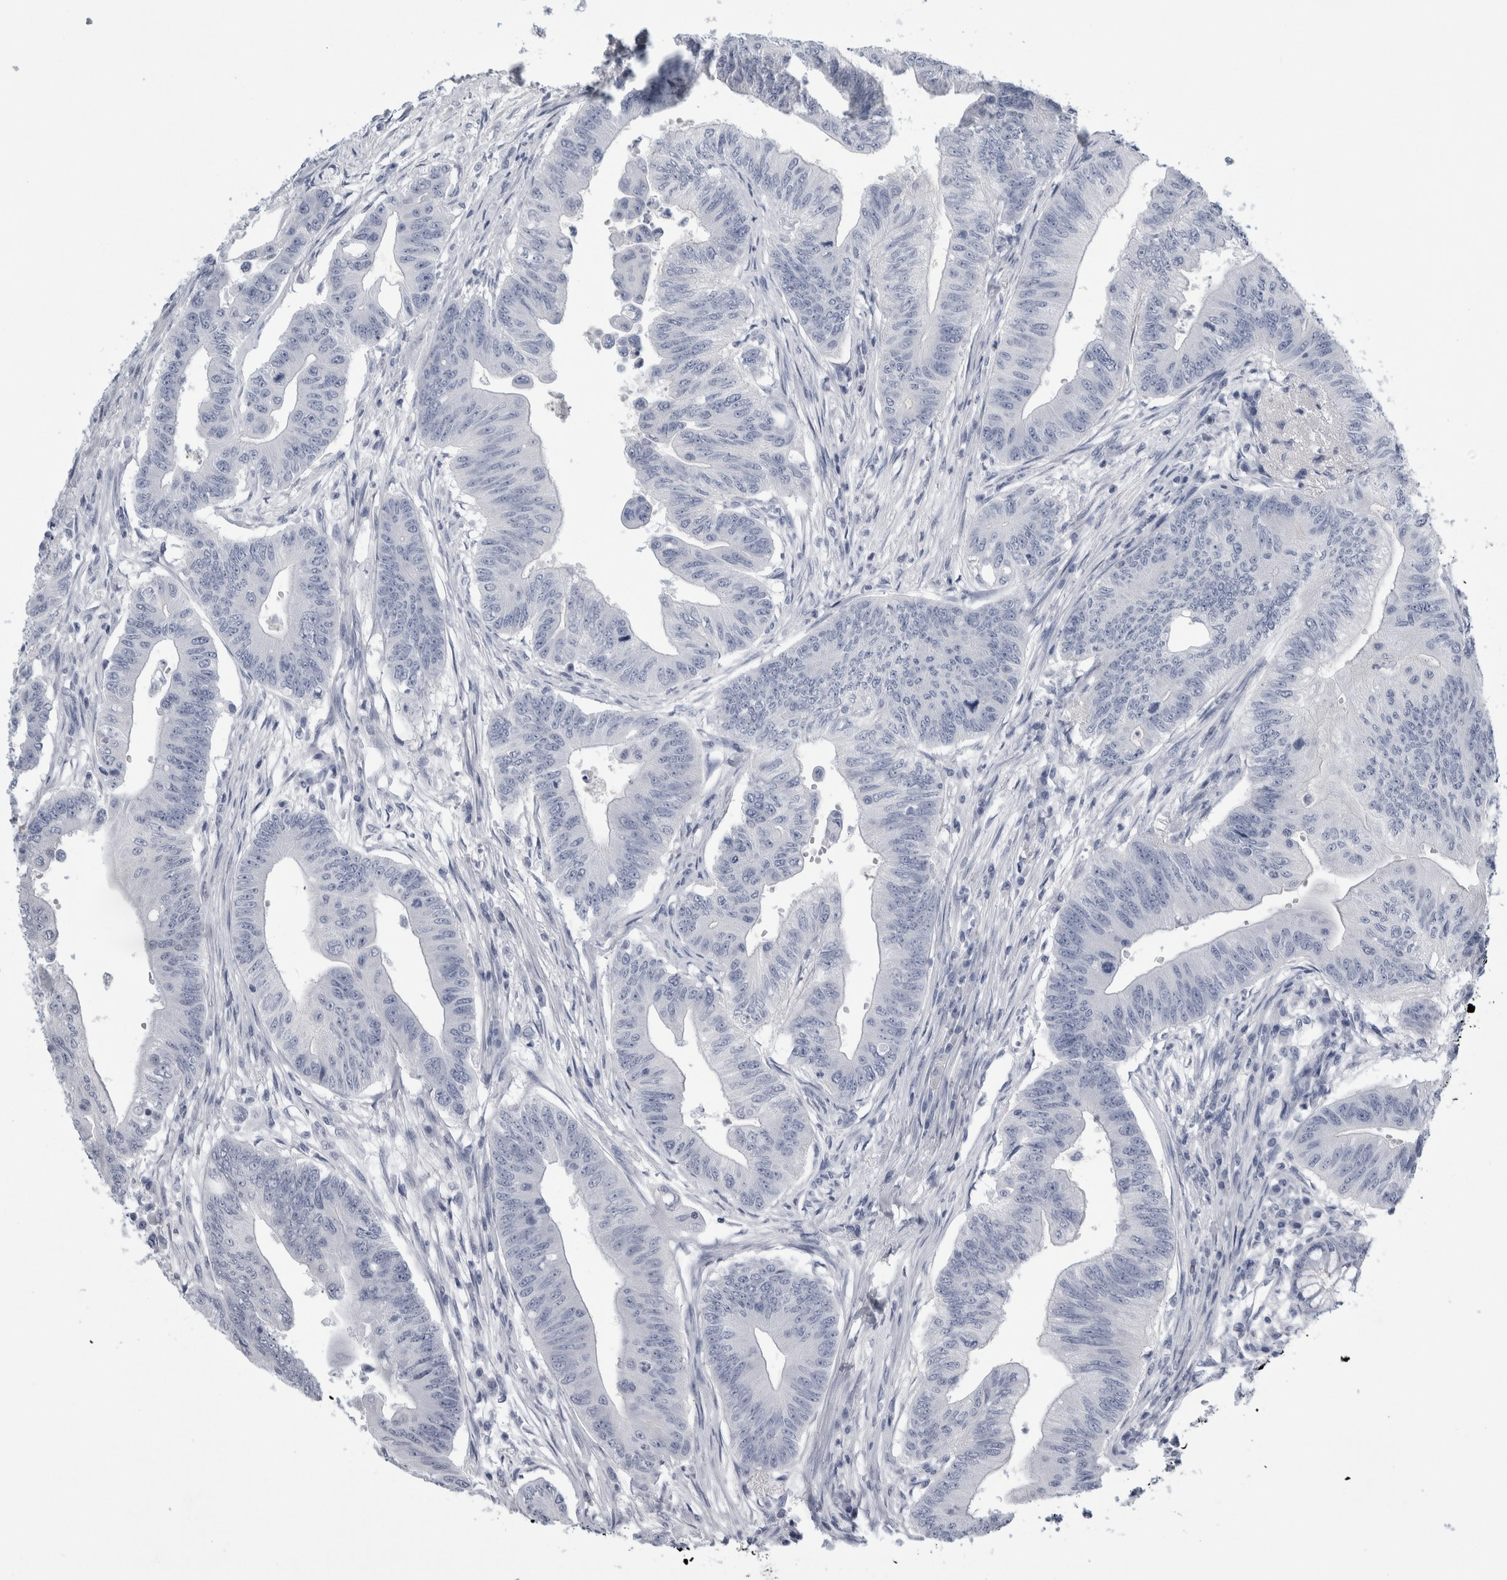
{"staining": {"intensity": "negative", "quantity": "none", "location": "none"}, "tissue": "colorectal cancer", "cell_type": "Tumor cells", "image_type": "cancer", "snomed": [{"axis": "morphology", "description": "Adenoma, NOS"}, {"axis": "morphology", "description": "Adenocarcinoma, NOS"}, {"axis": "topography", "description": "Colon"}], "caption": "A histopathology image of adenocarcinoma (colorectal) stained for a protein shows no brown staining in tumor cells.", "gene": "ANKFY1", "patient": {"sex": "male", "age": 79}}